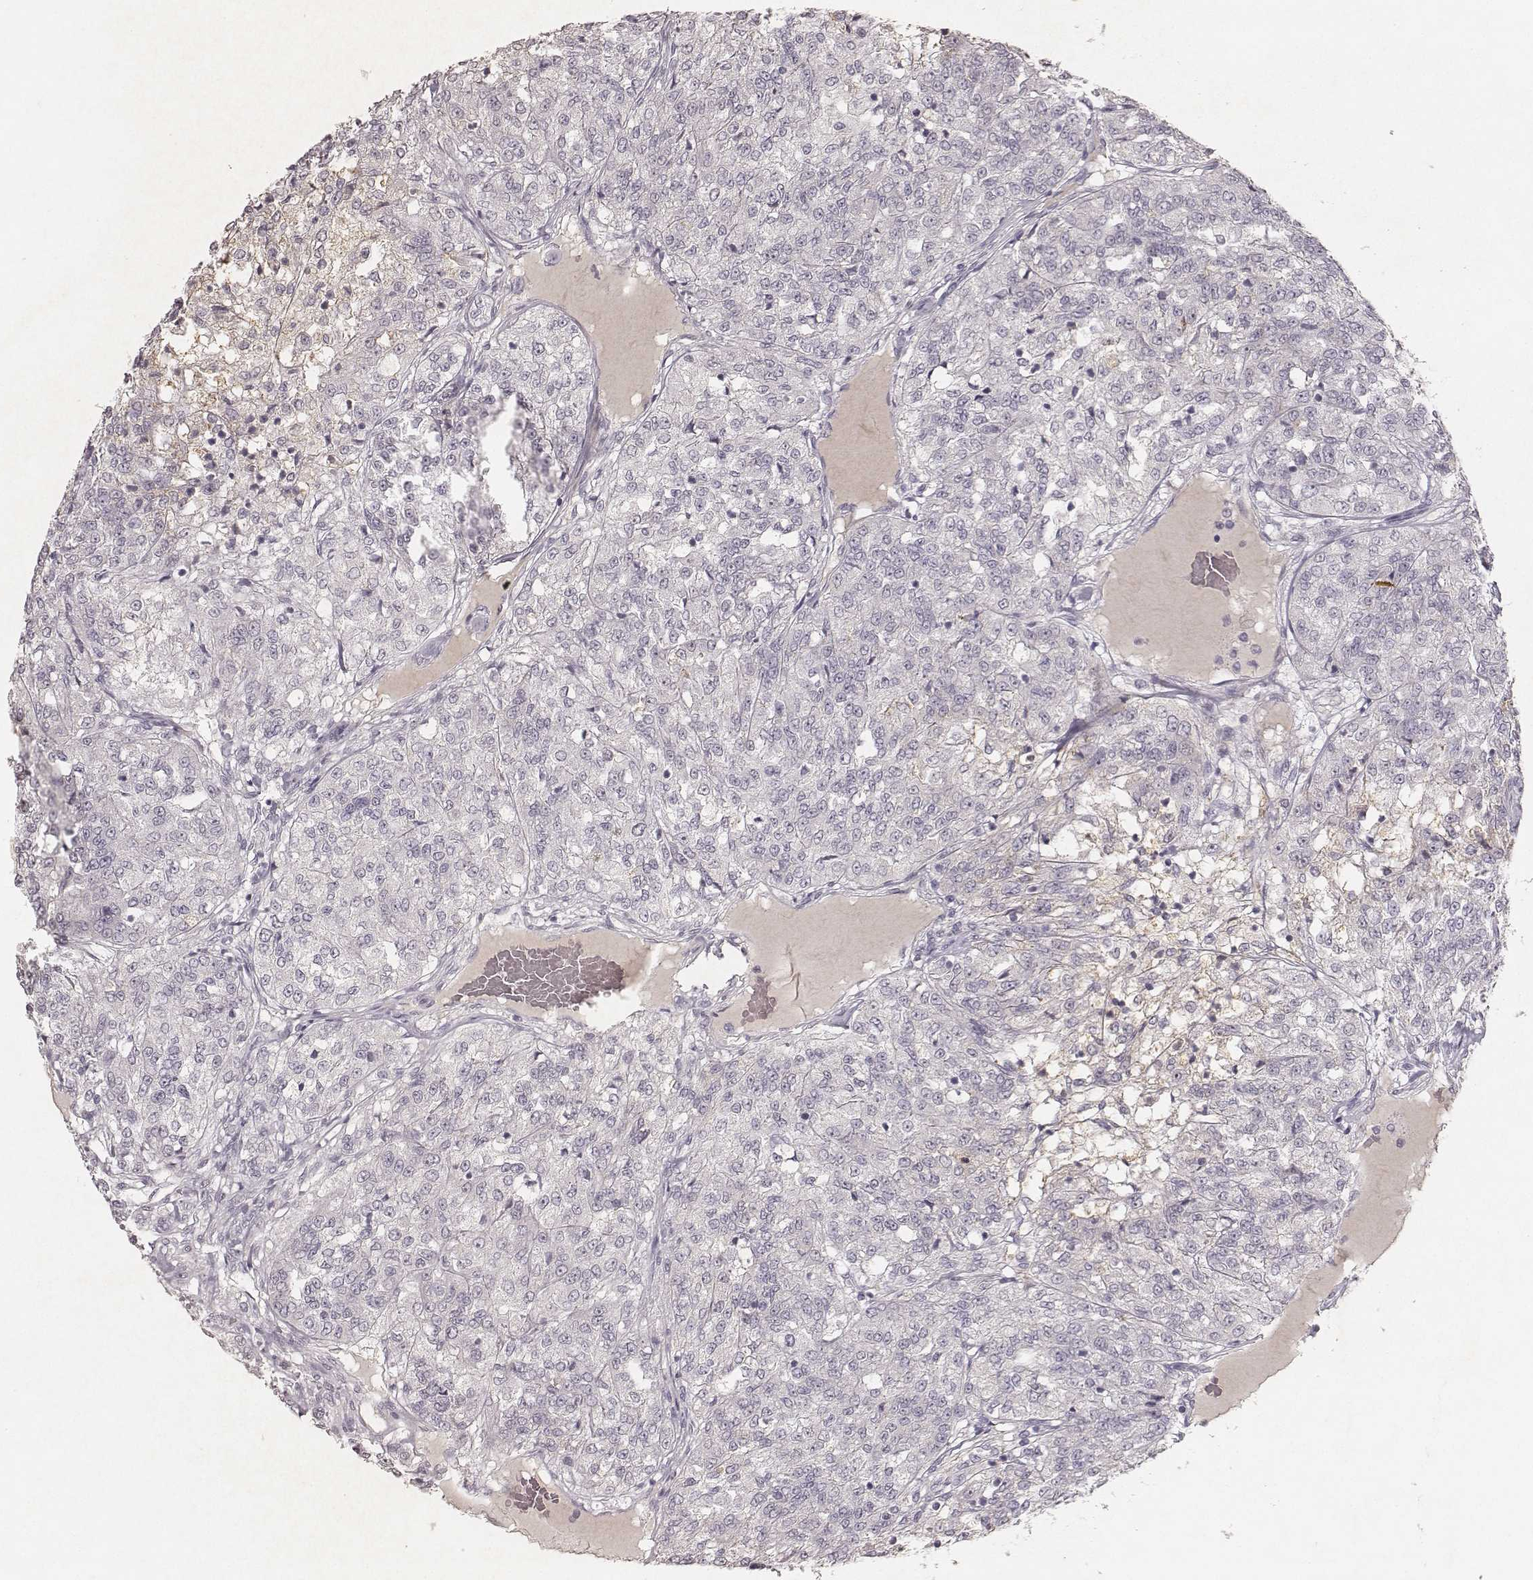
{"staining": {"intensity": "negative", "quantity": "none", "location": "none"}, "tissue": "renal cancer", "cell_type": "Tumor cells", "image_type": "cancer", "snomed": [{"axis": "morphology", "description": "Adenocarcinoma, NOS"}, {"axis": "topography", "description": "Kidney"}], "caption": "Adenocarcinoma (renal) was stained to show a protein in brown. There is no significant expression in tumor cells. The staining was performed using DAB to visualize the protein expression in brown, while the nuclei were stained in blue with hematoxylin (Magnification: 20x).", "gene": "MADCAM1", "patient": {"sex": "female", "age": 63}}